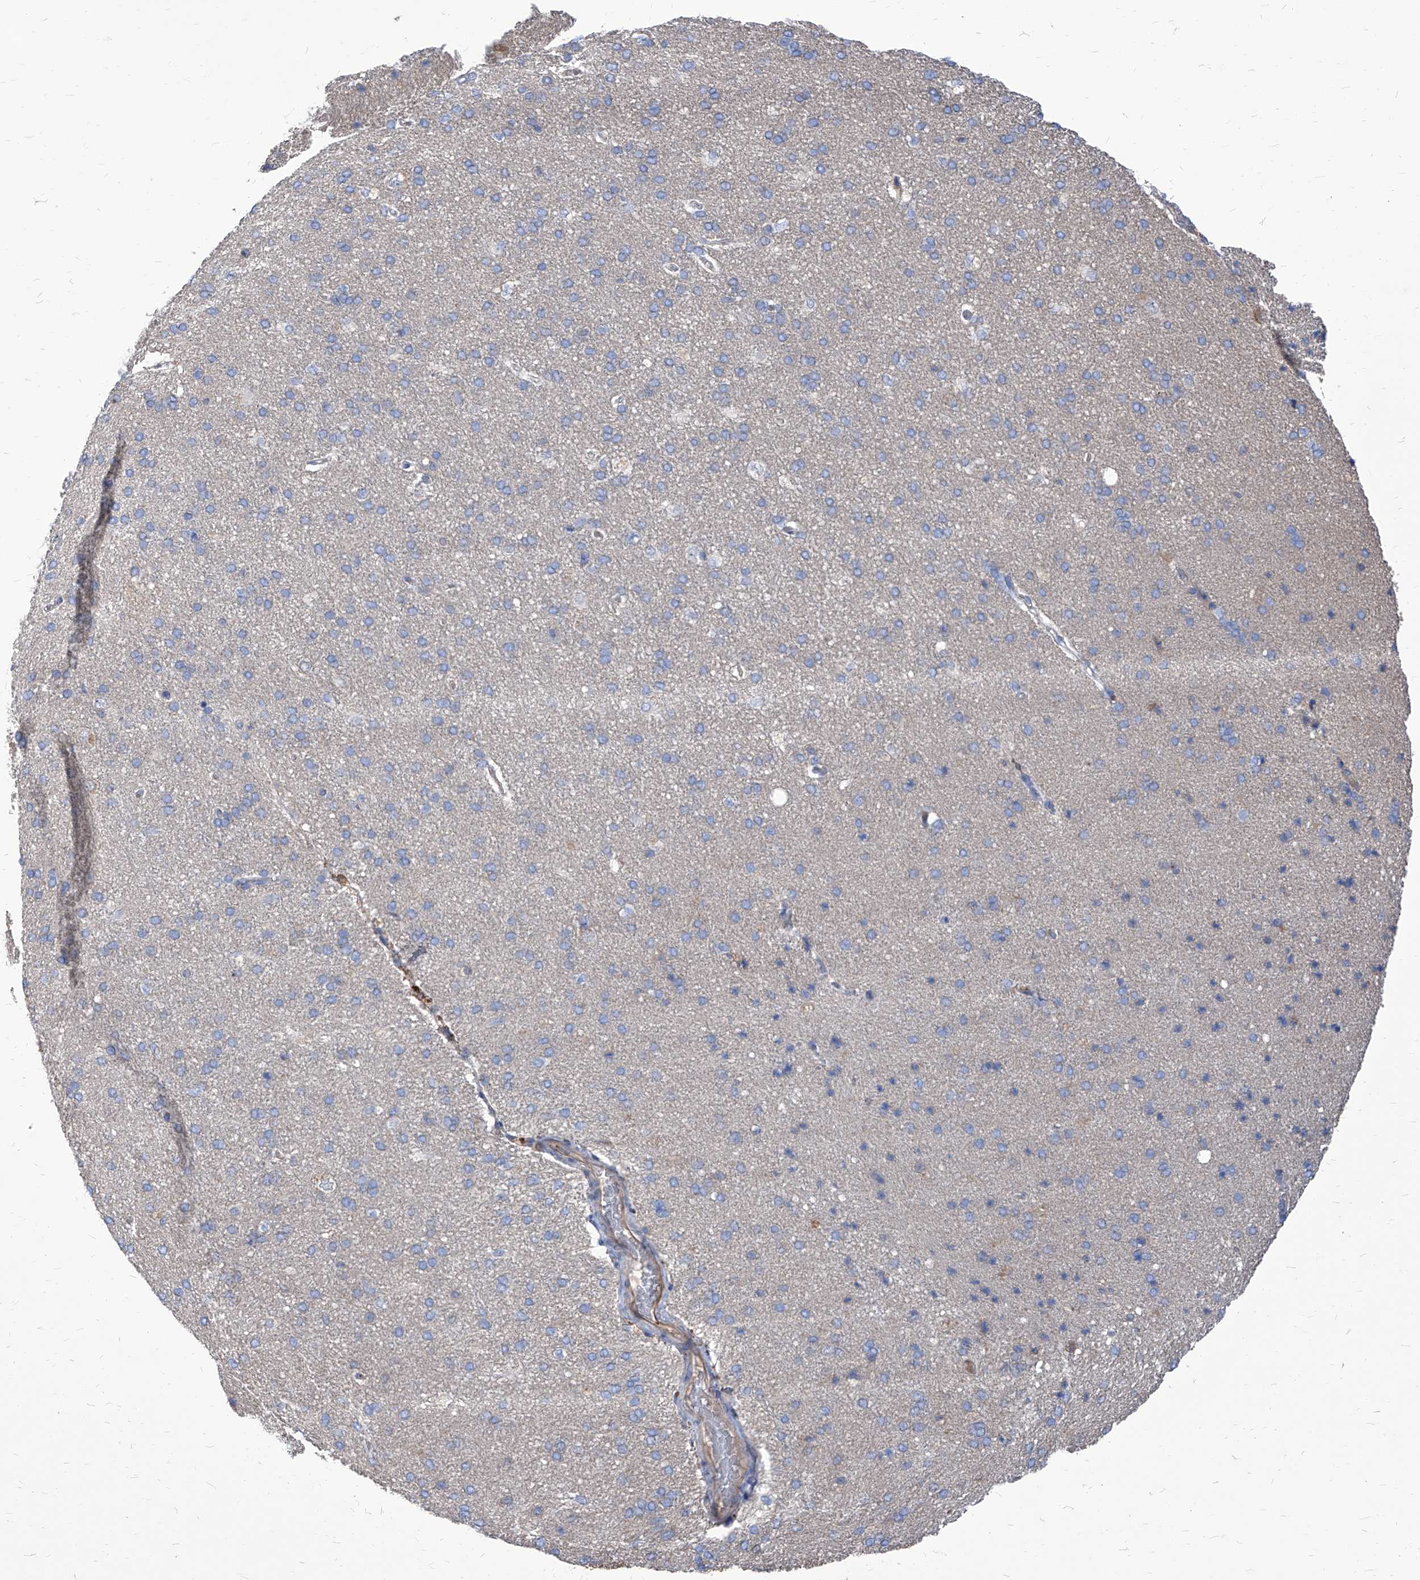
{"staining": {"intensity": "weak", "quantity": "25%-75%", "location": "cytoplasmic/membranous"}, "tissue": "cerebral cortex", "cell_type": "Endothelial cells", "image_type": "normal", "snomed": [{"axis": "morphology", "description": "Normal tissue, NOS"}, {"axis": "topography", "description": "Cerebral cortex"}], "caption": "This image displays normal cerebral cortex stained with IHC to label a protein in brown. The cytoplasmic/membranous of endothelial cells show weak positivity for the protein. Nuclei are counter-stained blue.", "gene": "ABRACL", "patient": {"sex": "male", "age": 62}}